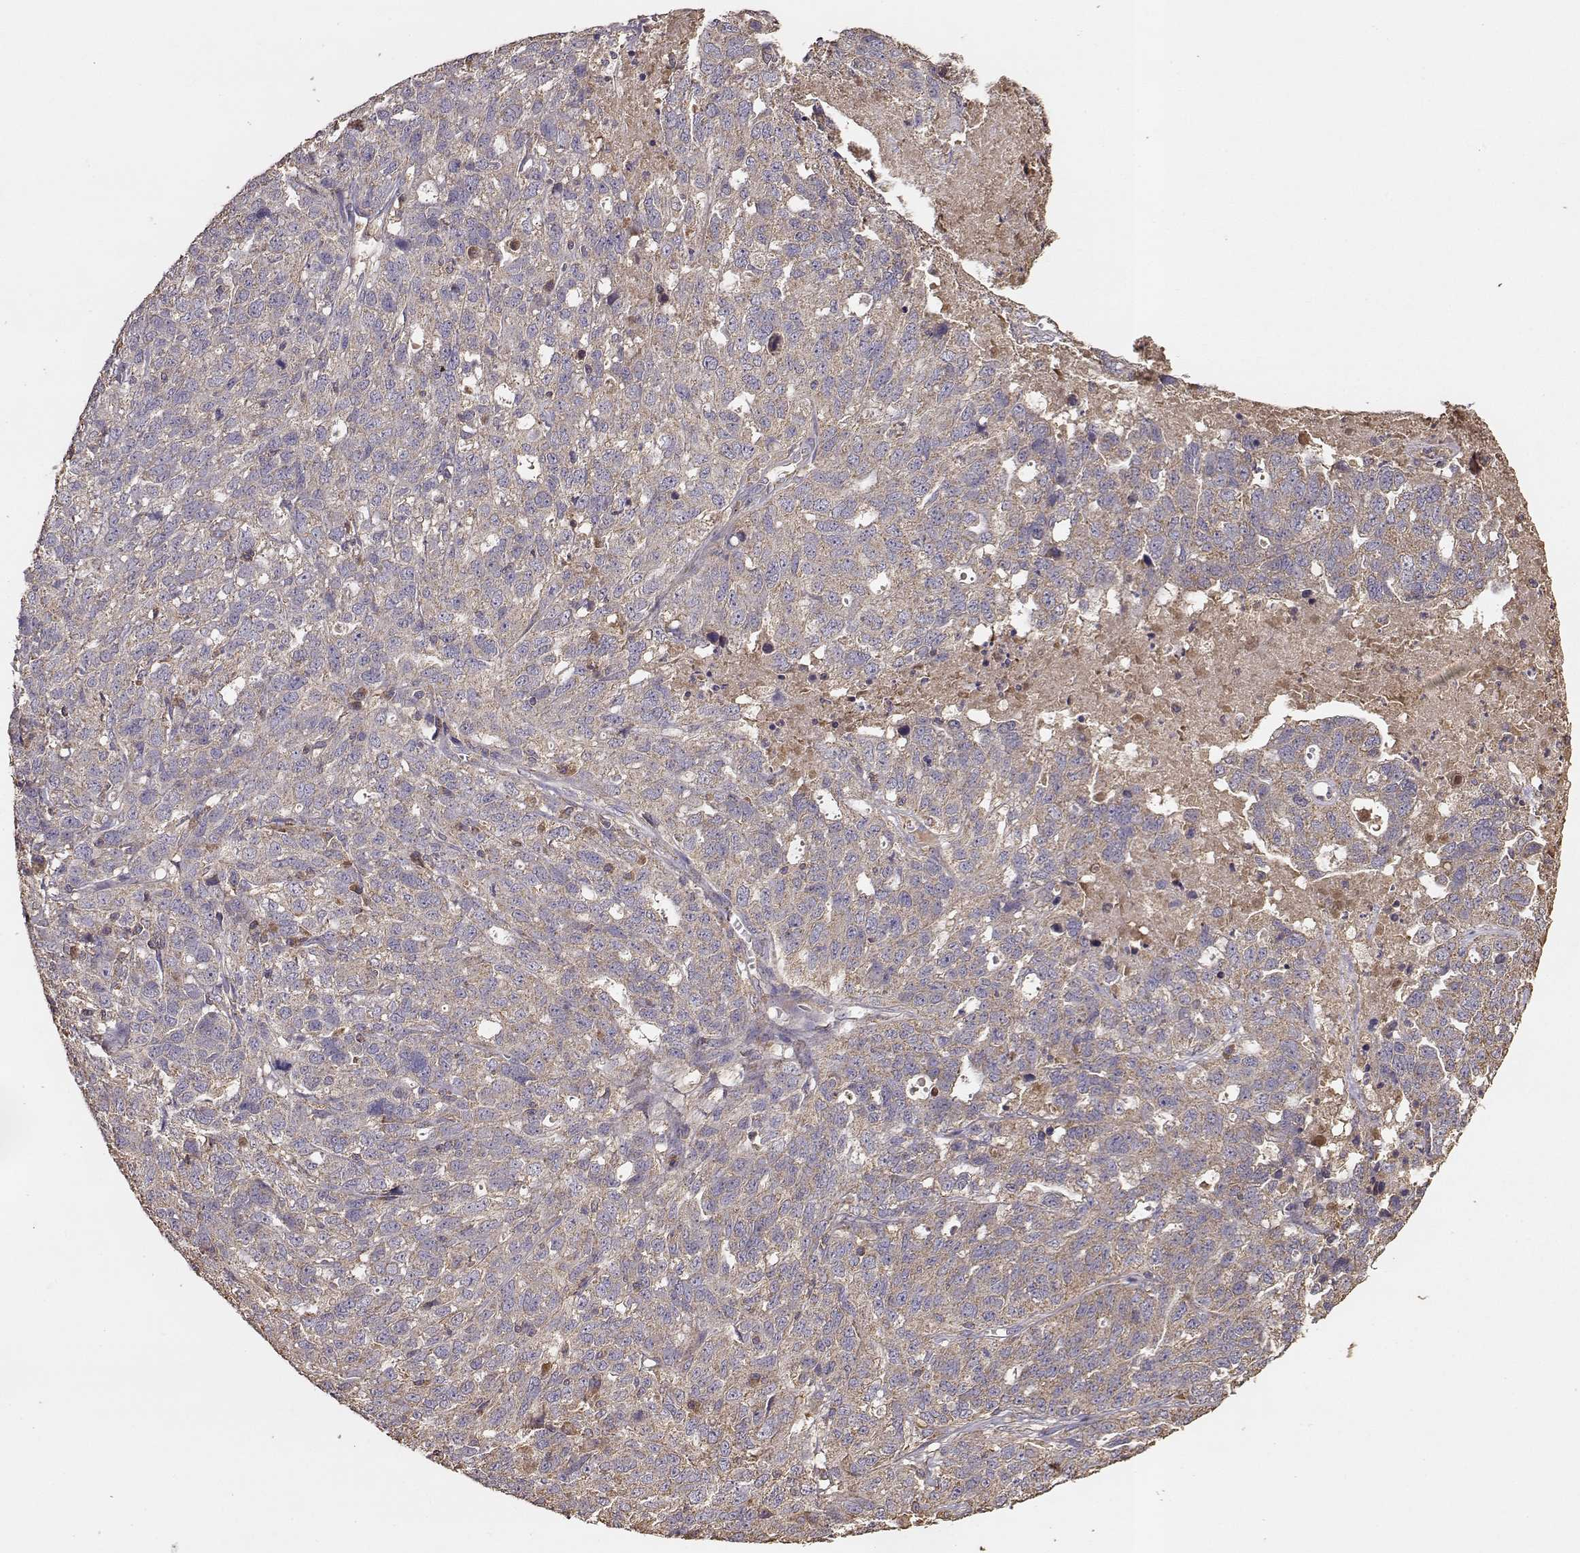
{"staining": {"intensity": "weak", "quantity": ">75%", "location": "cytoplasmic/membranous"}, "tissue": "ovarian cancer", "cell_type": "Tumor cells", "image_type": "cancer", "snomed": [{"axis": "morphology", "description": "Cystadenocarcinoma, serous, NOS"}, {"axis": "topography", "description": "Ovary"}], "caption": "High-power microscopy captured an immunohistochemistry (IHC) micrograph of serous cystadenocarcinoma (ovarian), revealing weak cytoplasmic/membranous expression in approximately >75% of tumor cells.", "gene": "TARS3", "patient": {"sex": "female", "age": 71}}